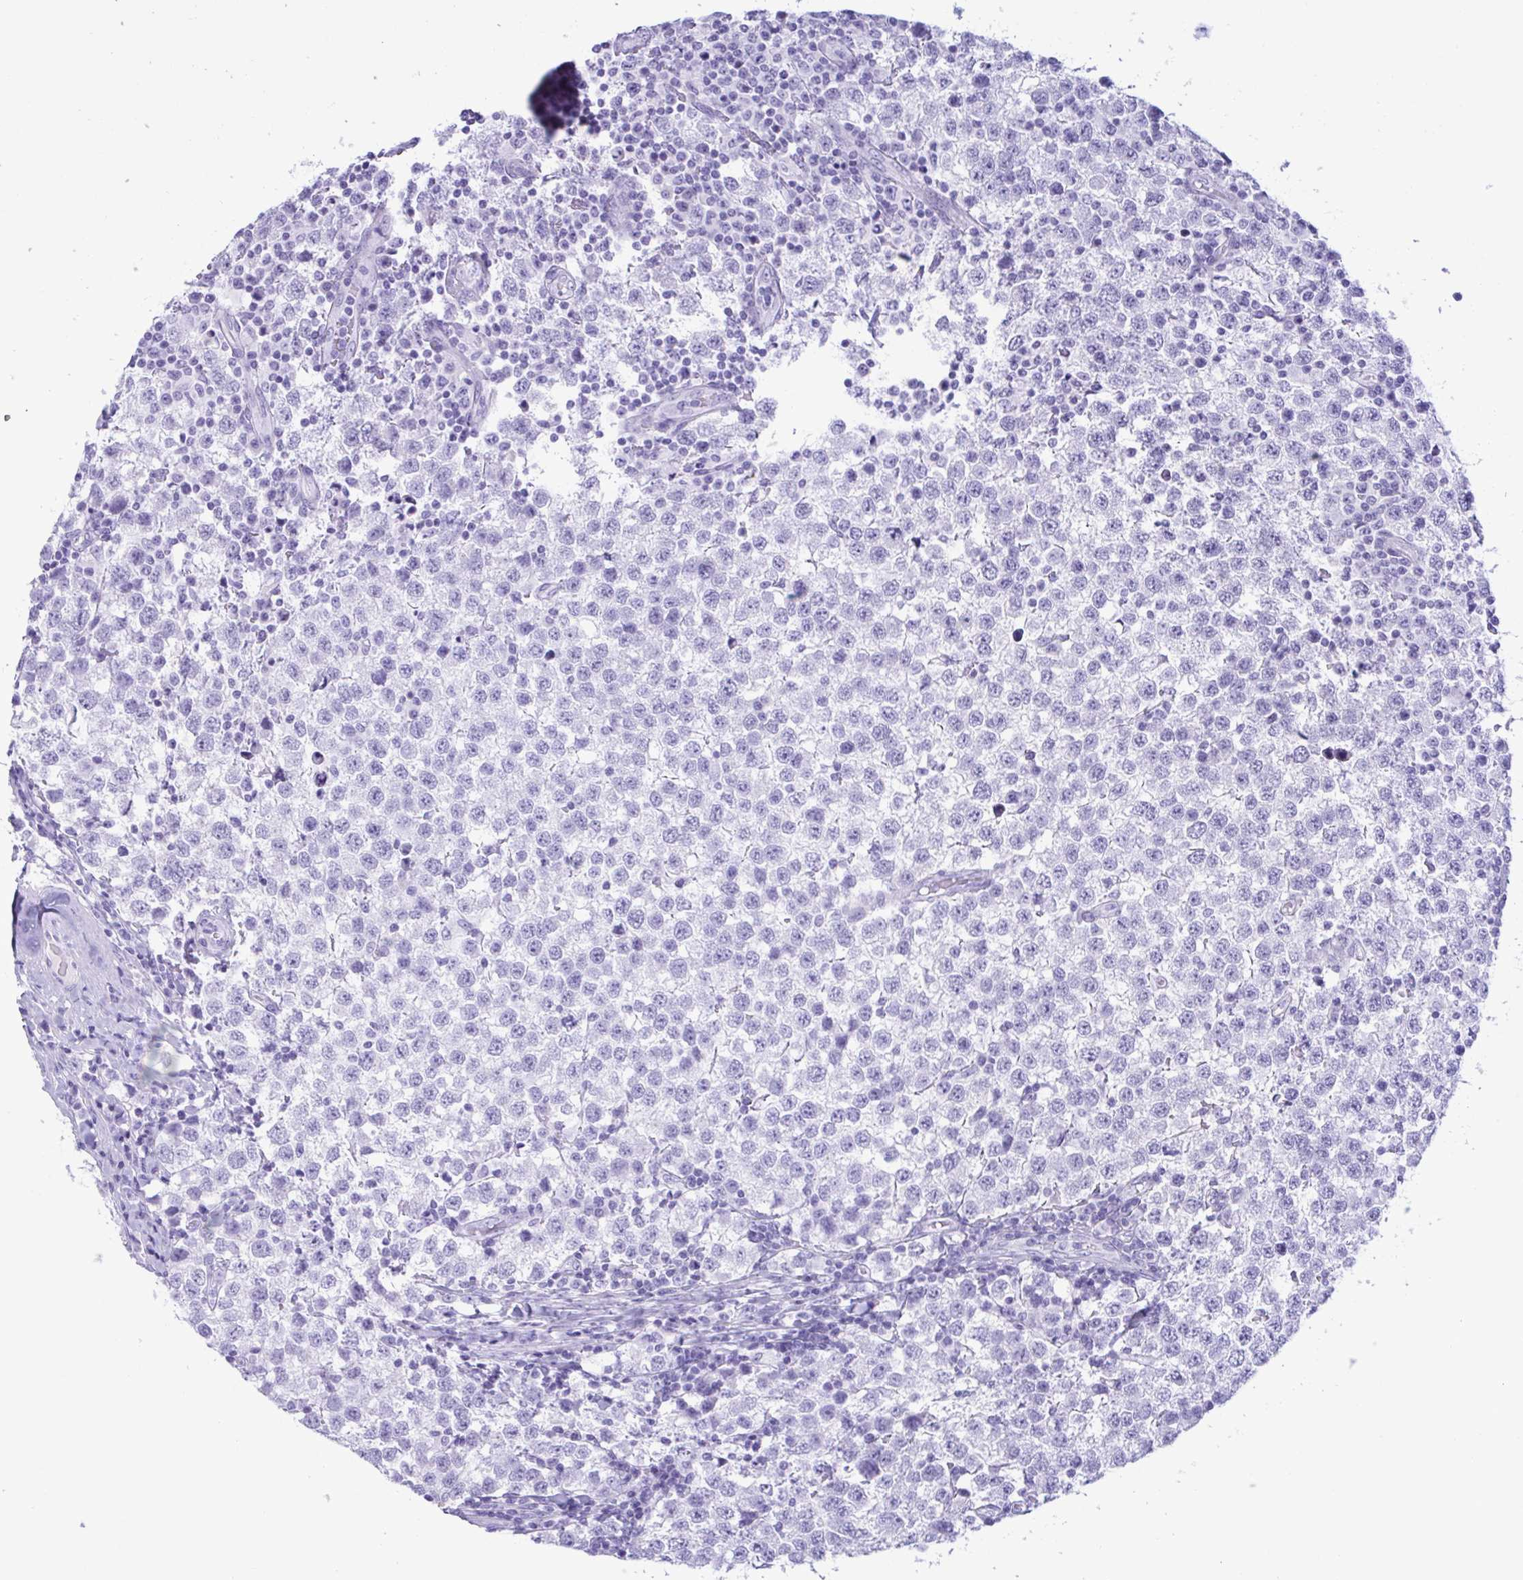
{"staining": {"intensity": "negative", "quantity": "none", "location": "none"}, "tissue": "testis cancer", "cell_type": "Tumor cells", "image_type": "cancer", "snomed": [{"axis": "morphology", "description": "Seminoma, NOS"}, {"axis": "topography", "description": "Testis"}], "caption": "Tumor cells are negative for protein expression in human testis cancer.", "gene": "MRGPRG", "patient": {"sex": "male", "age": 34}}